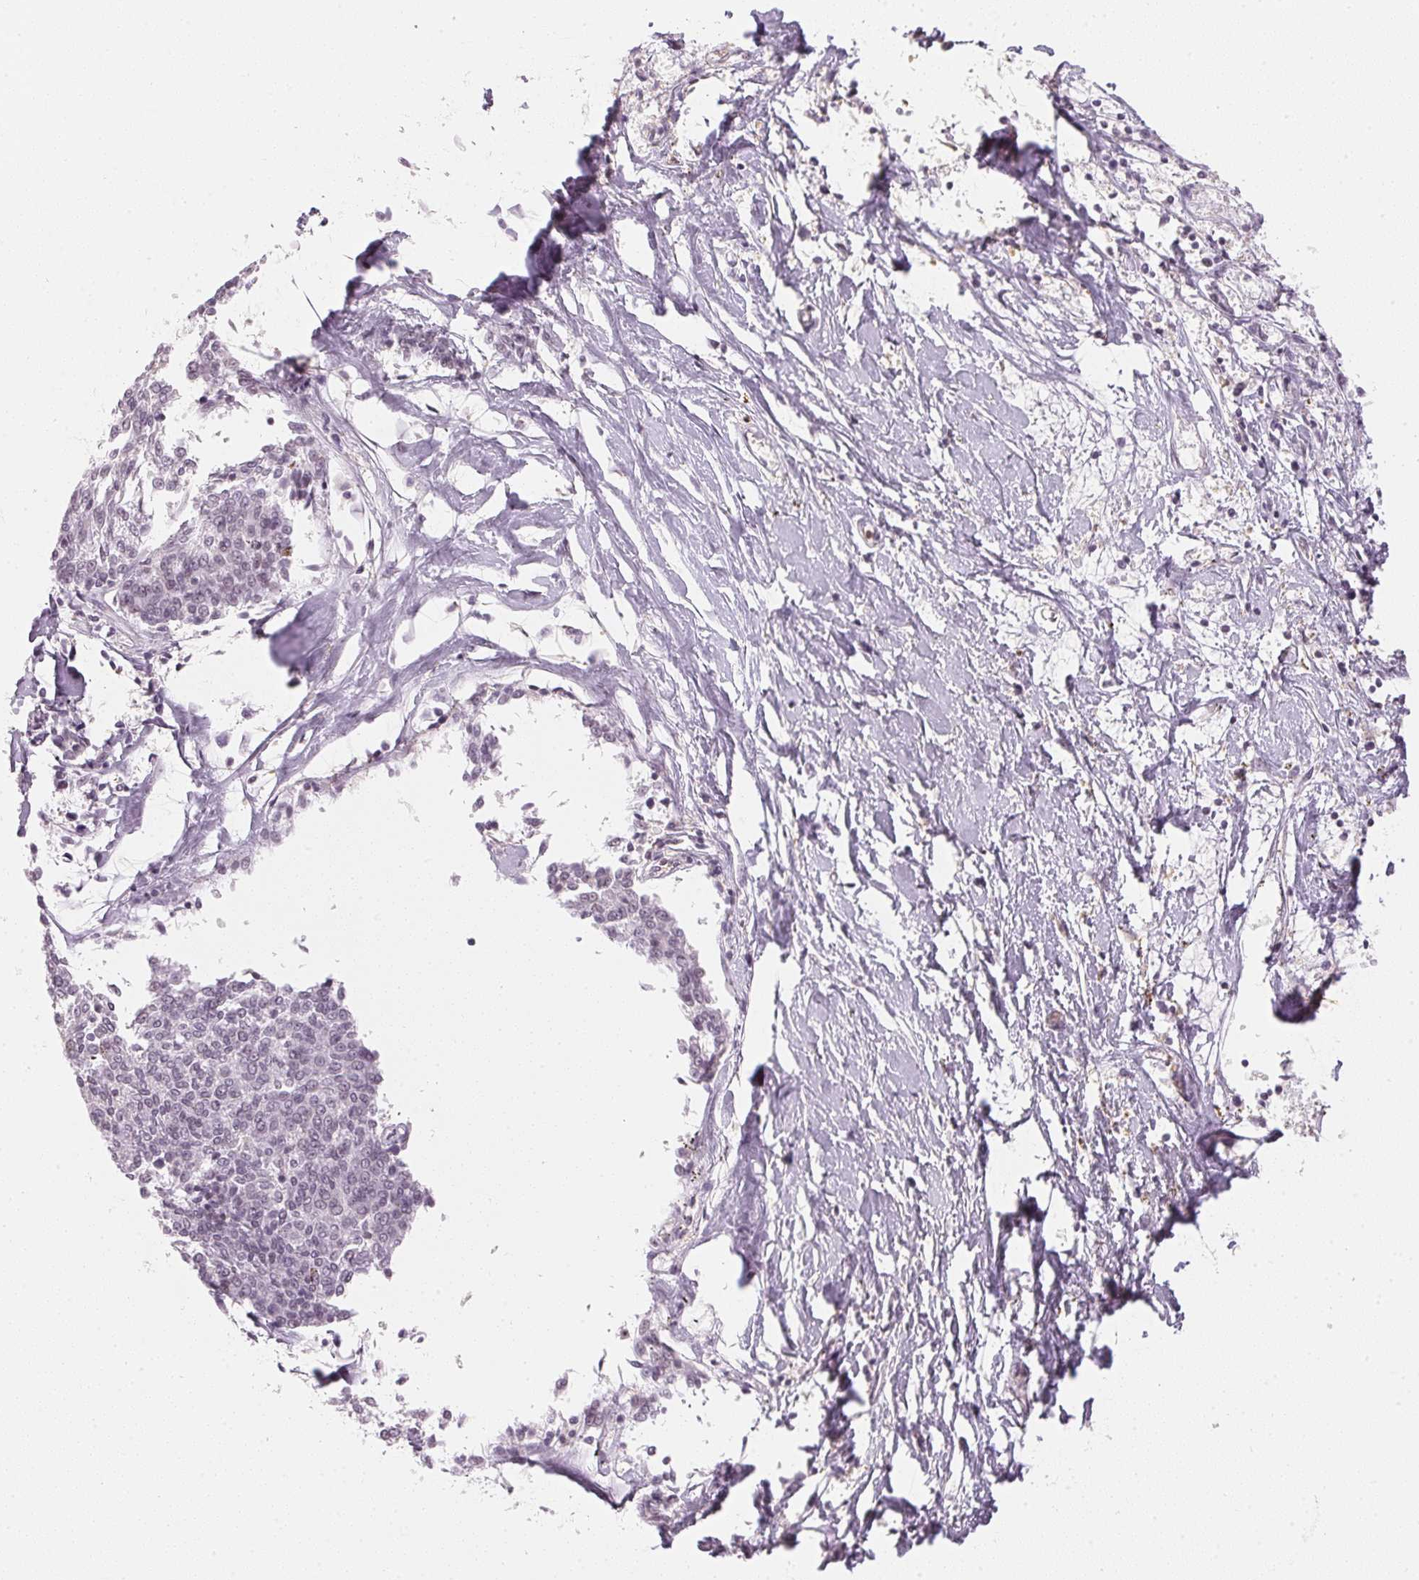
{"staining": {"intensity": "negative", "quantity": "none", "location": "none"}, "tissue": "melanoma", "cell_type": "Tumor cells", "image_type": "cancer", "snomed": [{"axis": "morphology", "description": "Malignant melanoma, NOS"}, {"axis": "topography", "description": "Skin"}], "caption": "IHC image of melanoma stained for a protein (brown), which reveals no staining in tumor cells.", "gene": "KPRP", "patient": {"sex": "female", "age": 72}}